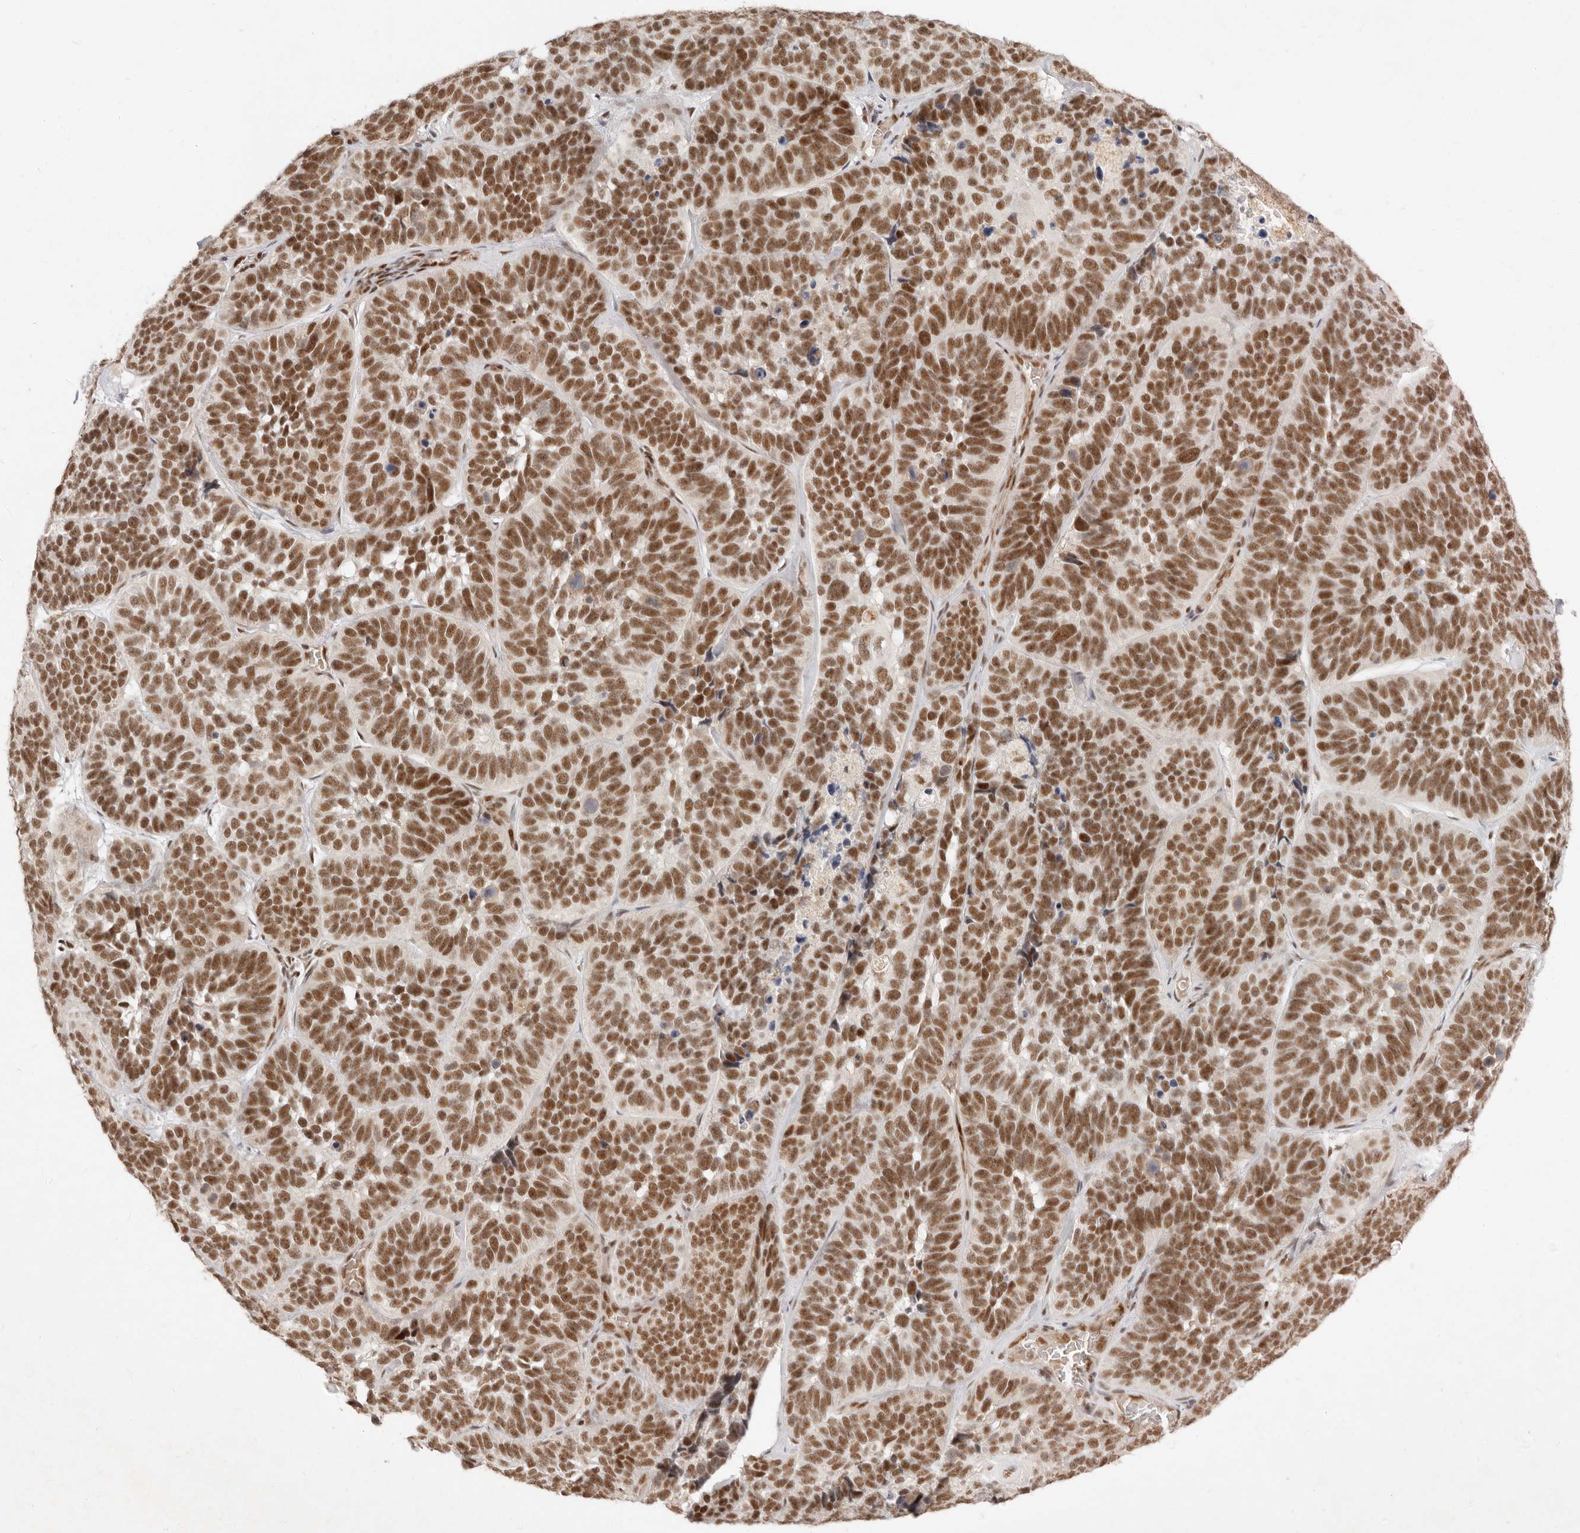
{"staining": {"intensity": "moderate", "quantity": ">75%", "location": "nuclear"}, "tissue": "skin cancer", "cell_type": "Tumor cells", "image_type": "cancer", "snomed": [{"axis": "morphology", "description": "Basal cell carcinoma"}, {"axis": "topography", "description": "Skin"}], "caption": "Immunohistochemistry histopathology image of neoplastic tissue: skin cancer (basal cell carcinoma) stained using immunohistochemistry reveals medium levels of moderate protein expression localized specifically in the nuclear of tumor cells, appearing as a nuclear brown color.", "gene": "GABPA", "patient": {"sex": "male", "age": 62}}